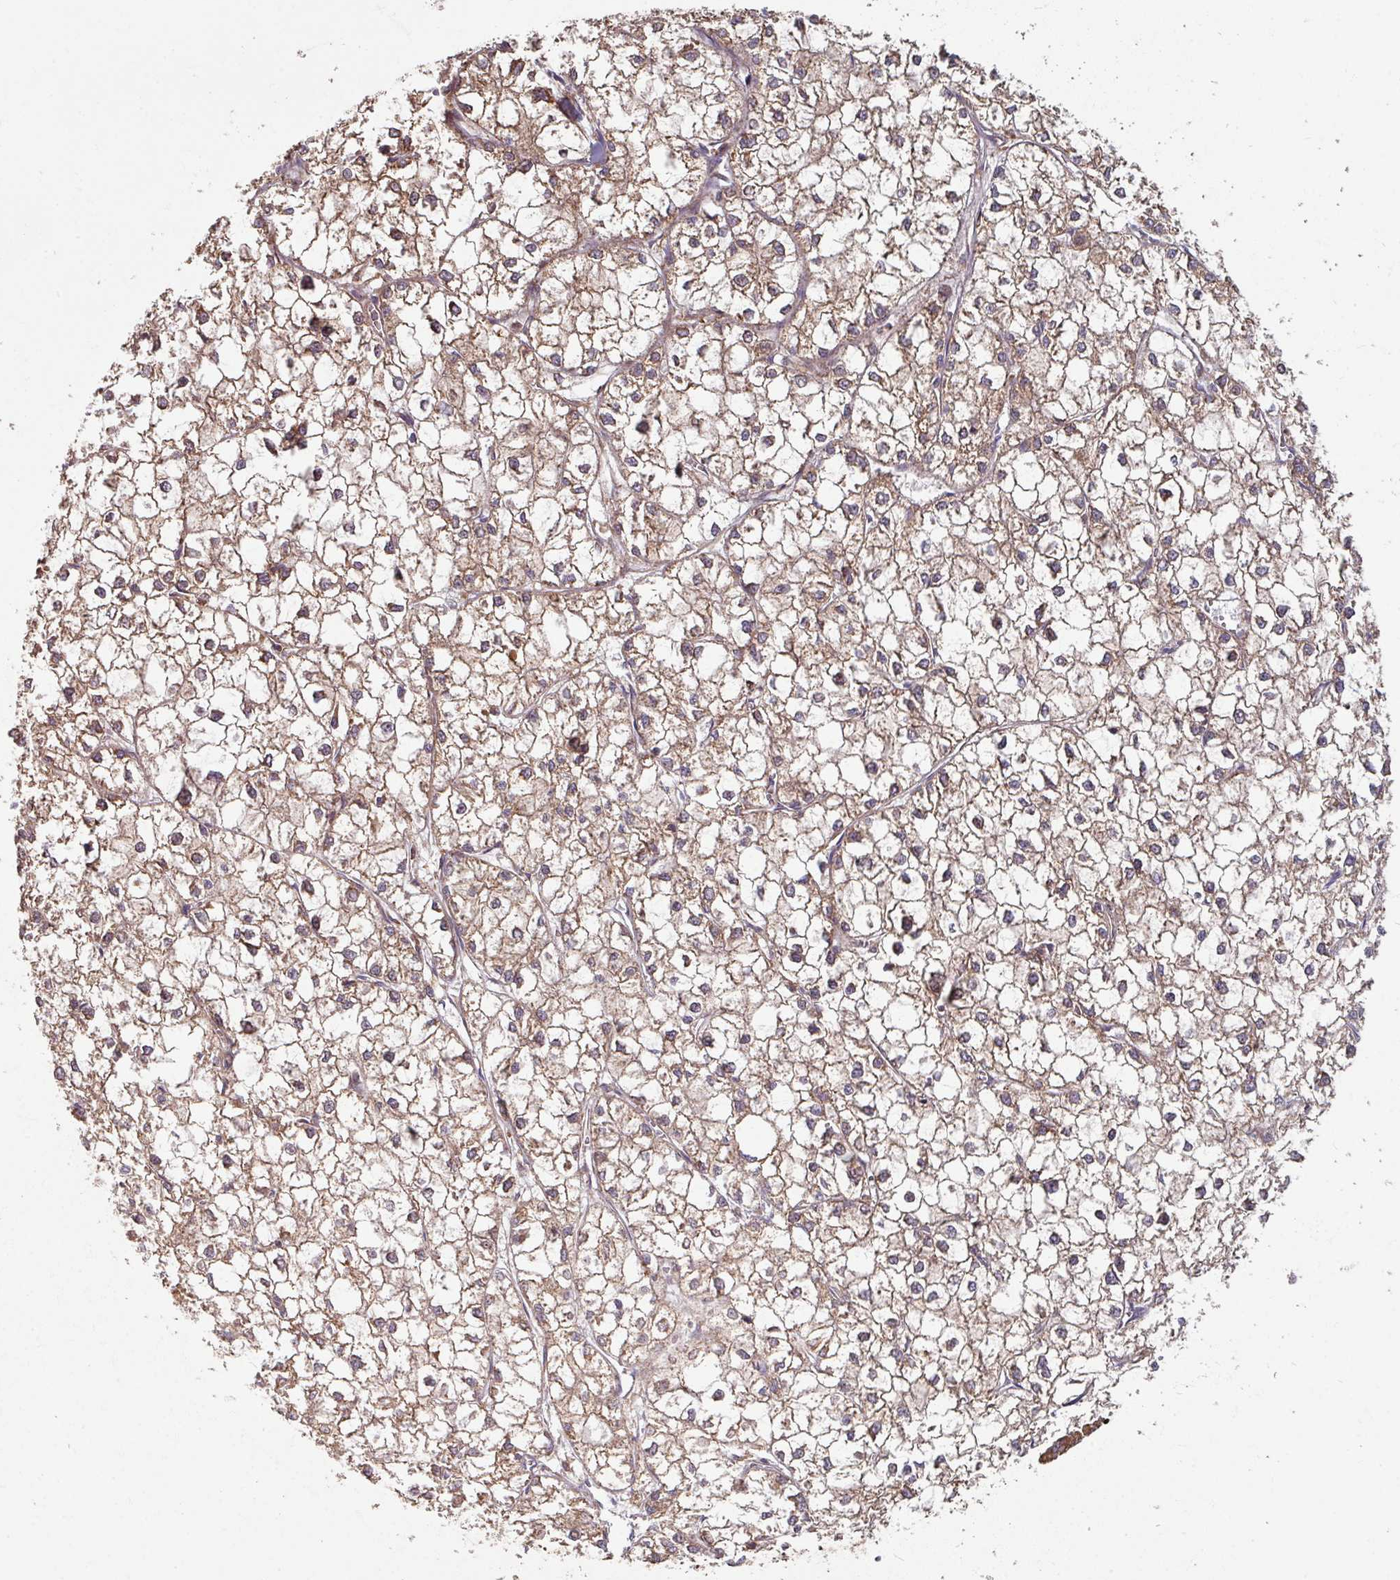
{"staining": {"intensity": "weak", "quantity": ">75%", "location": "cytoplasmic/membranous"}, "tissue": "liver cancer", "cell_type": "Tumor cells", "image_type": "cancer", "snomed": [{"axis": "morphology", "description": "Carcinoma, Hepatocellular, NOS"}, {"axis": "topography", "description": "Liver"}], "caption": "Liver cancer stained with a brown dye exhibits weak cytoplasmic/membranous positive staining in about >75% of tumor cells.", "gene": "CCDC68", "patient": {"sex": "female", "age": 43}}